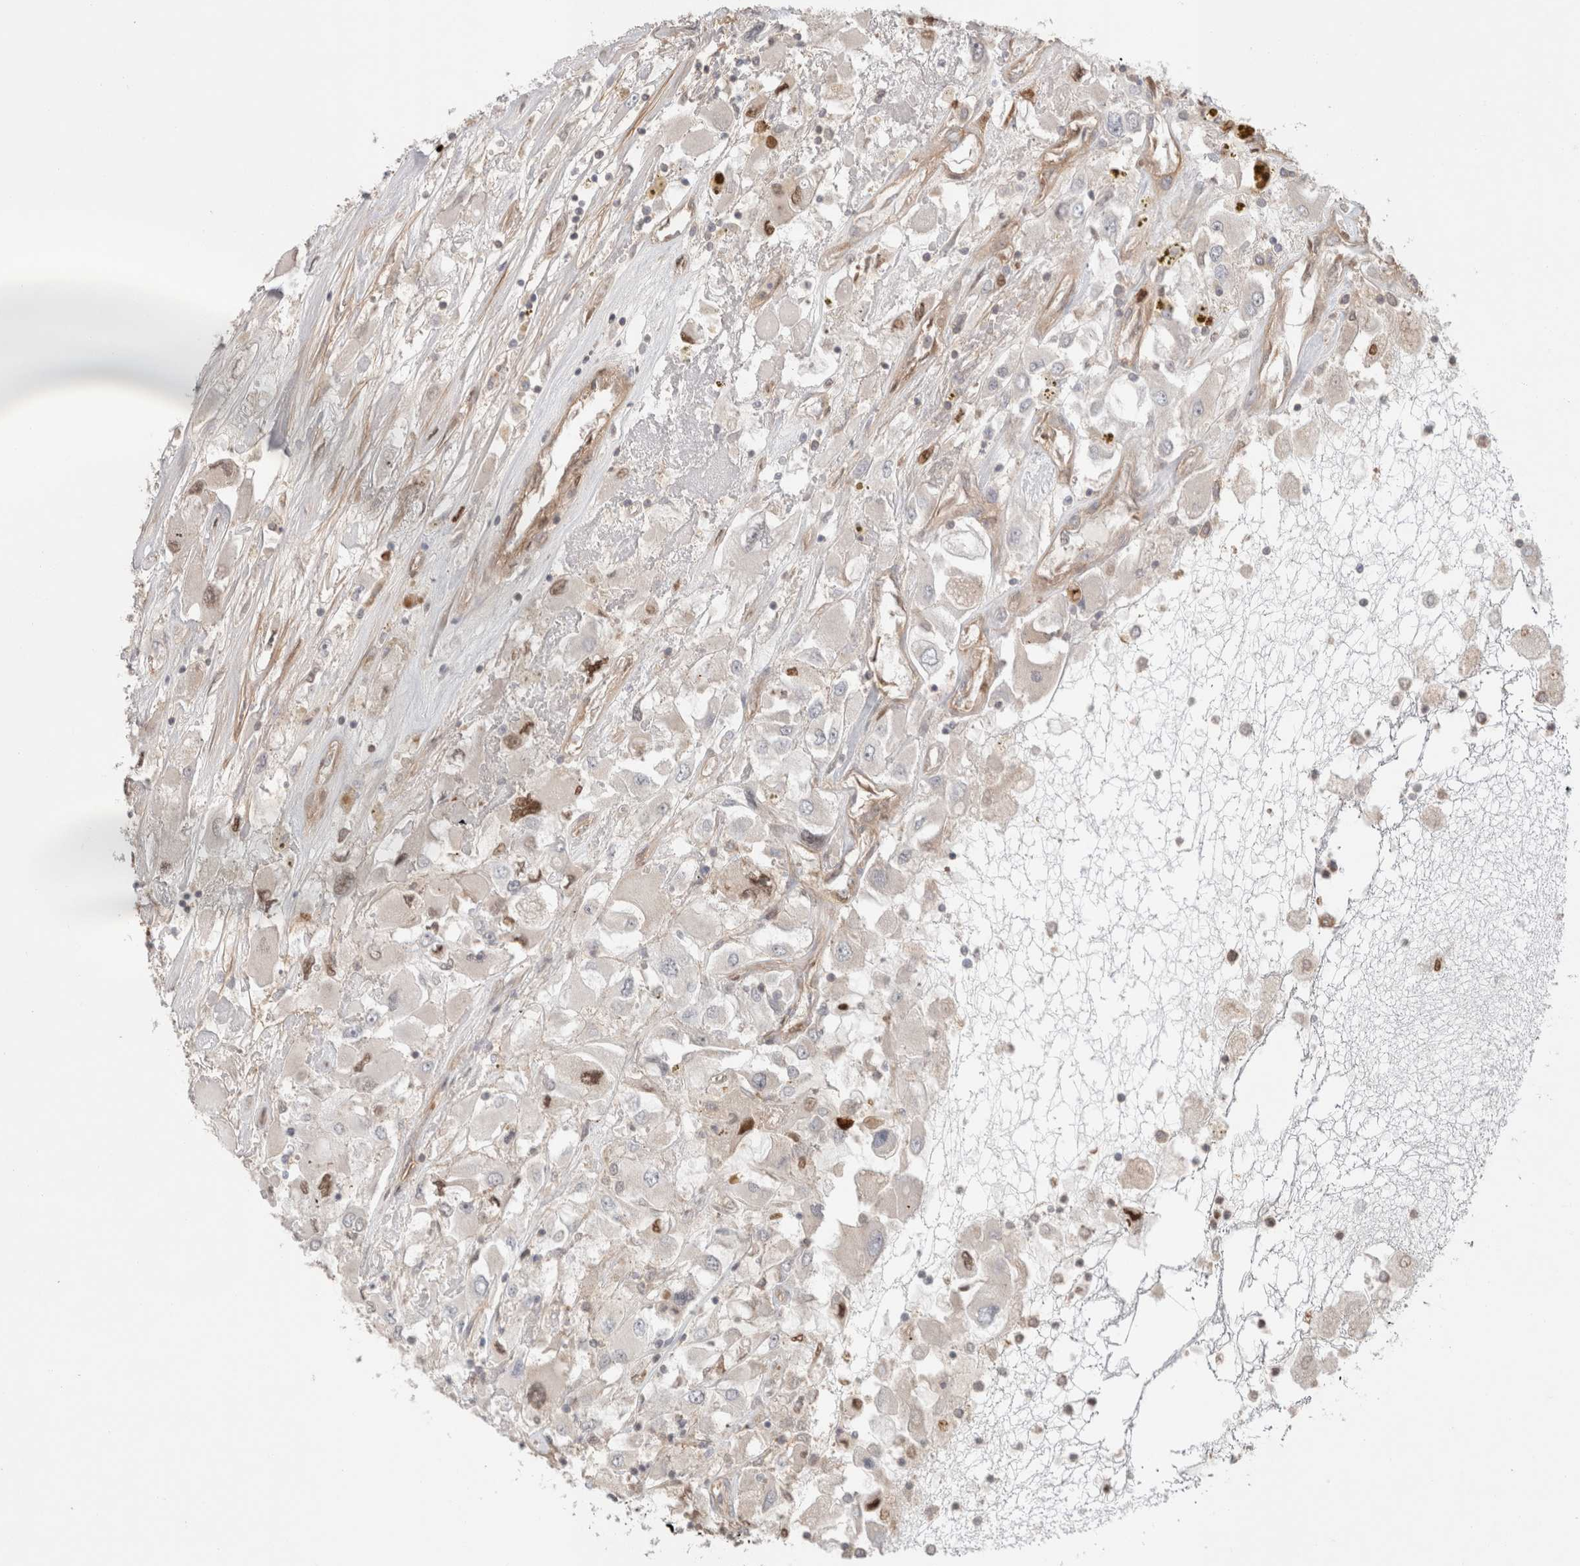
{"staining": {"intensity": "negative", "quantity": "none", "location": "none"}, "tissue": "renal cancer", "cell_type": "Tumor cells", "image_type": "cancer", "snomed": [{"axis": "morphology", "description": "Adenocarcinoma, NOS"}, {"axis": "topography", "description": "Kidney"}], "caption": "High magnification brightfield microscopy of renal cancer (adenocarcinoma) stained with DAB (brown) and counterstained with hematoxylin (blue): tumor cells show no significant expression.", "gene": "HSPG2", "patient": {"sex": "female", "age": 52}}